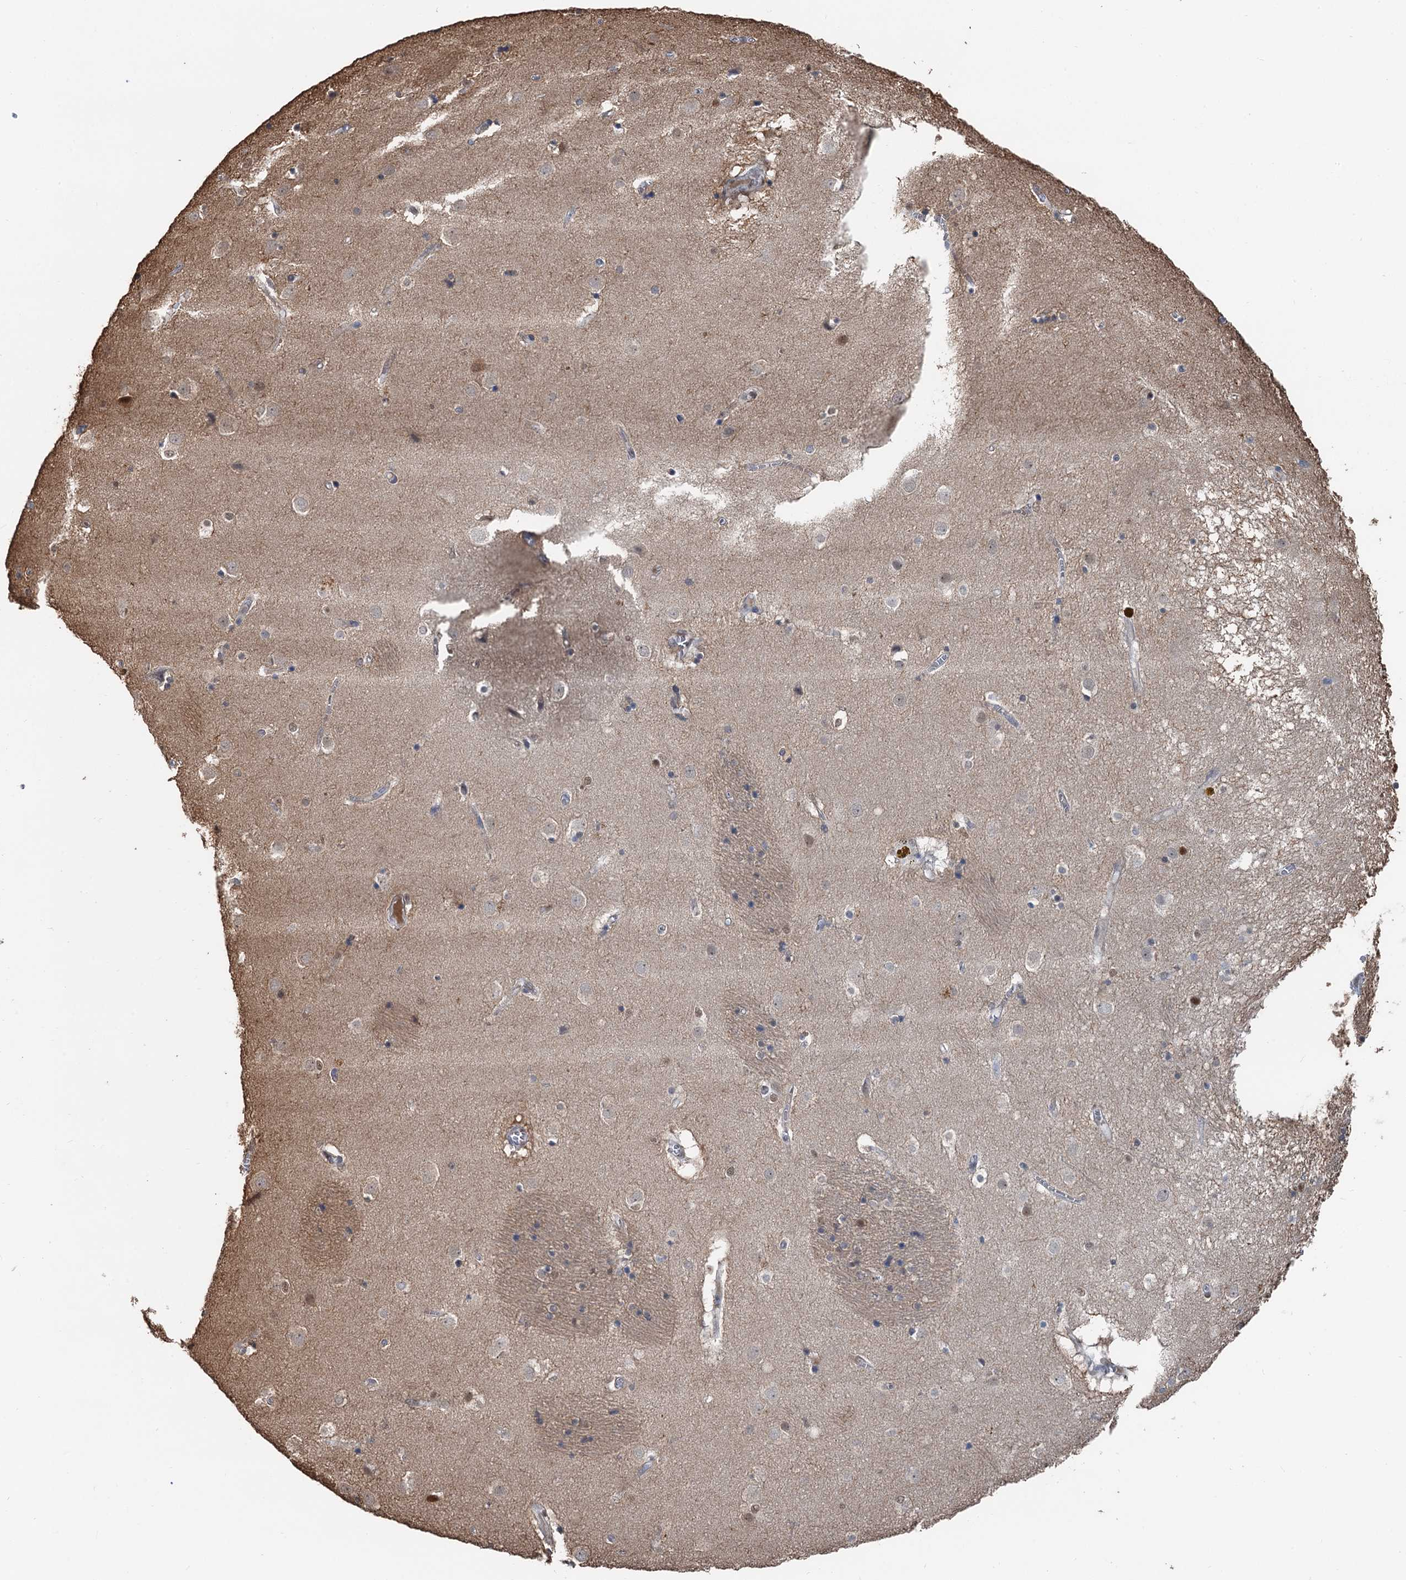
{"staining": {"intensity": "moderate", "quantity": "<25%", "location": "nuclear"}, "tissue": "caudate", "cell_type": "Glial cells", "image_type": "normal", "snomed": [{"axis": "morphology", "description": "Normal tissue, NOS"}, {"axis": "topography", "description": "Lateral ventricle wall"}], "caption": "Brown immunohistochemical staining in benign human caudate displays moderate nuclear positivity in about <25% of glial cells.", "gene": "CFDP1", "patient": {"sex": "male", "age": 70}}